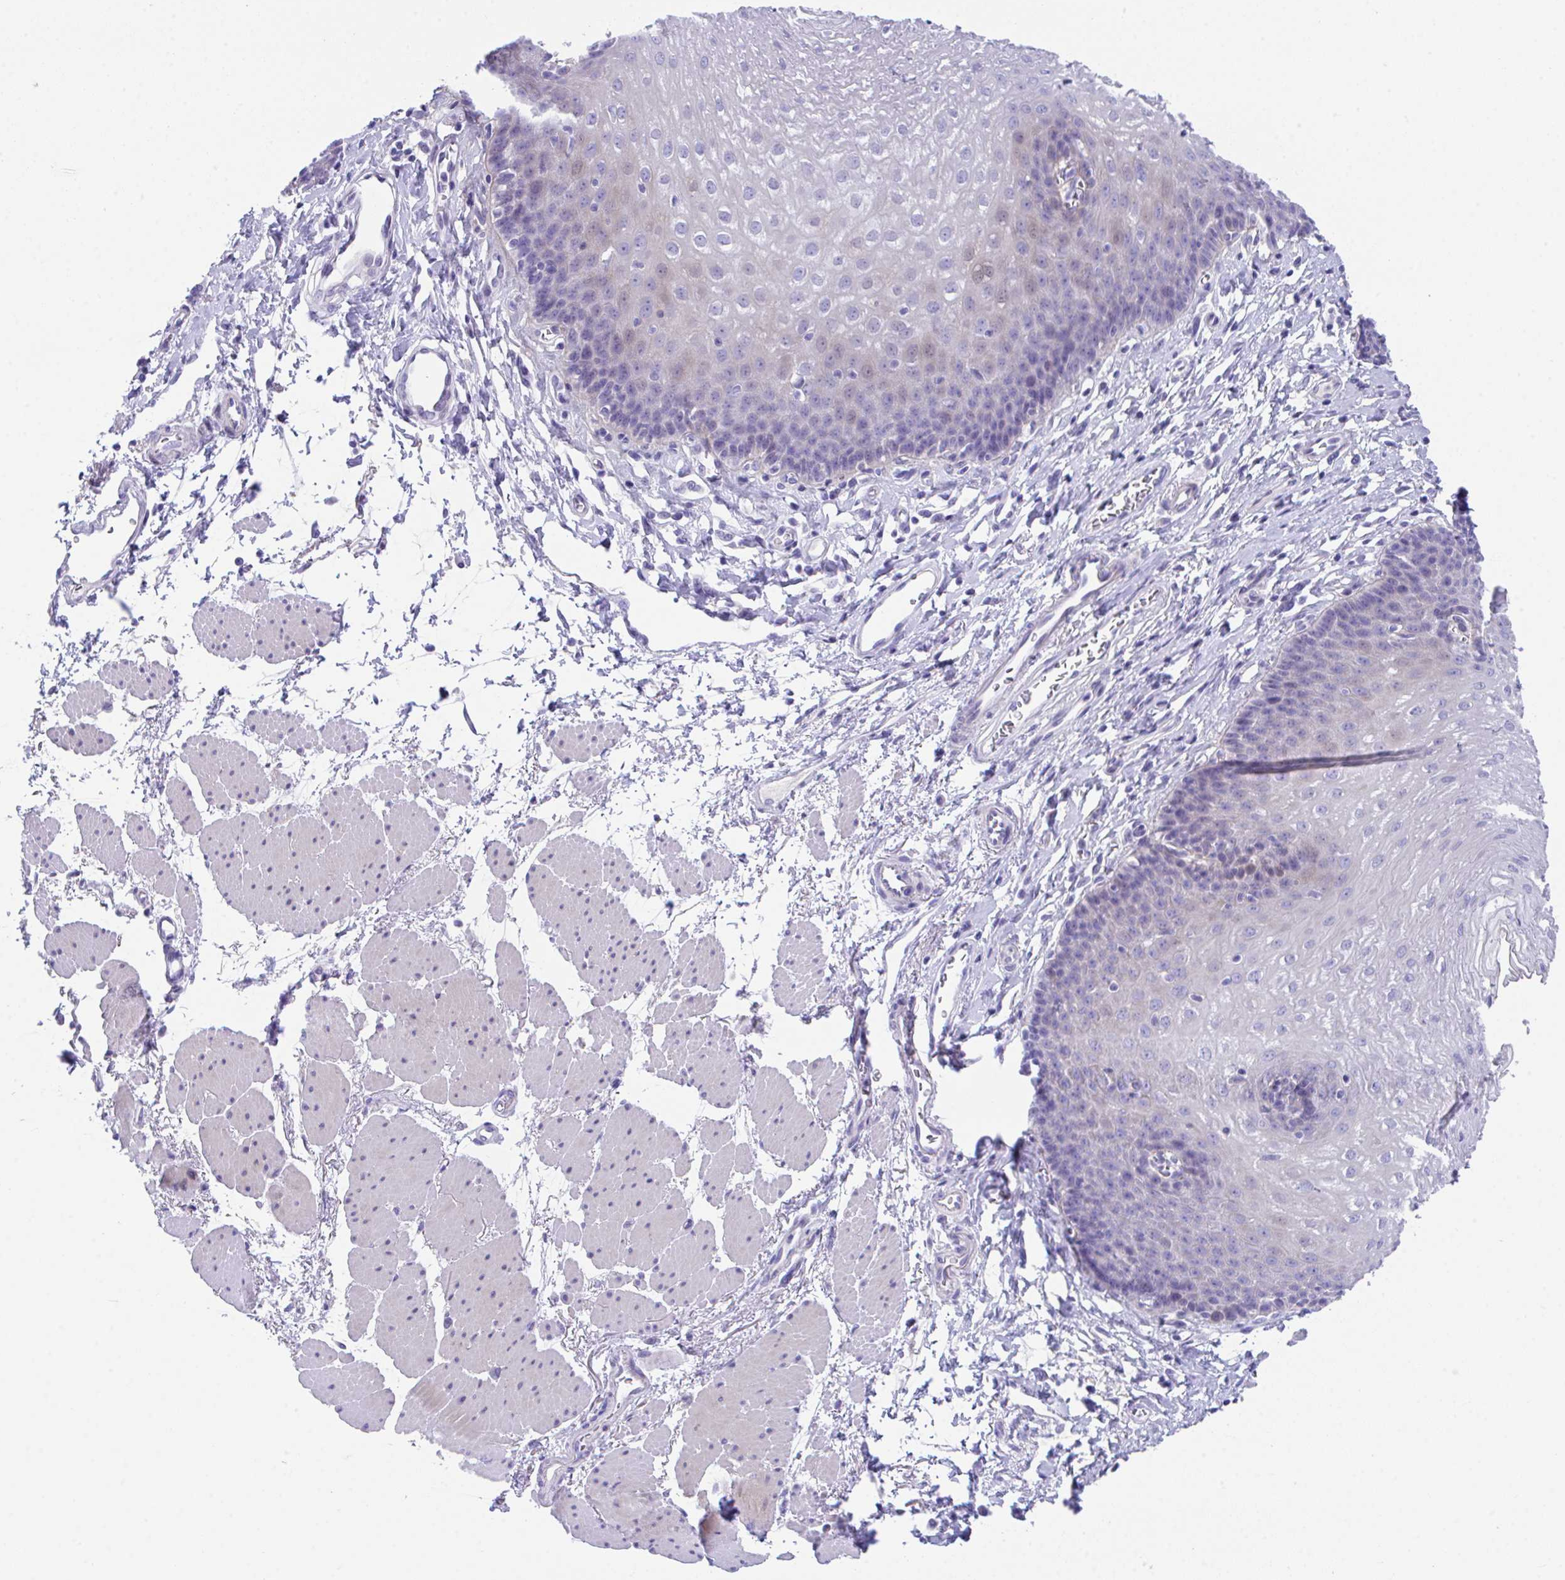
{"staining": {"intensity": "weak", "quantity": "<25%", "location": "nuclear"}, "tissue": "esophagus", "cell_type": "Squamous epithelial cells", "image_type": "normal", "snomed": [{"axis": "morphology", "description": "Normal tissue, NOS"}, {"axis": "topography", "description": "Esophagus"}], "caption": "A high-resolution micrograph shows immunohistochemistry (IHC) staining of normal esophagus, which exhibits no significant positivity in squamous epithelial cells.", "gene": "SLC16A6", "patient": {"sex": "female", "age": 81}}